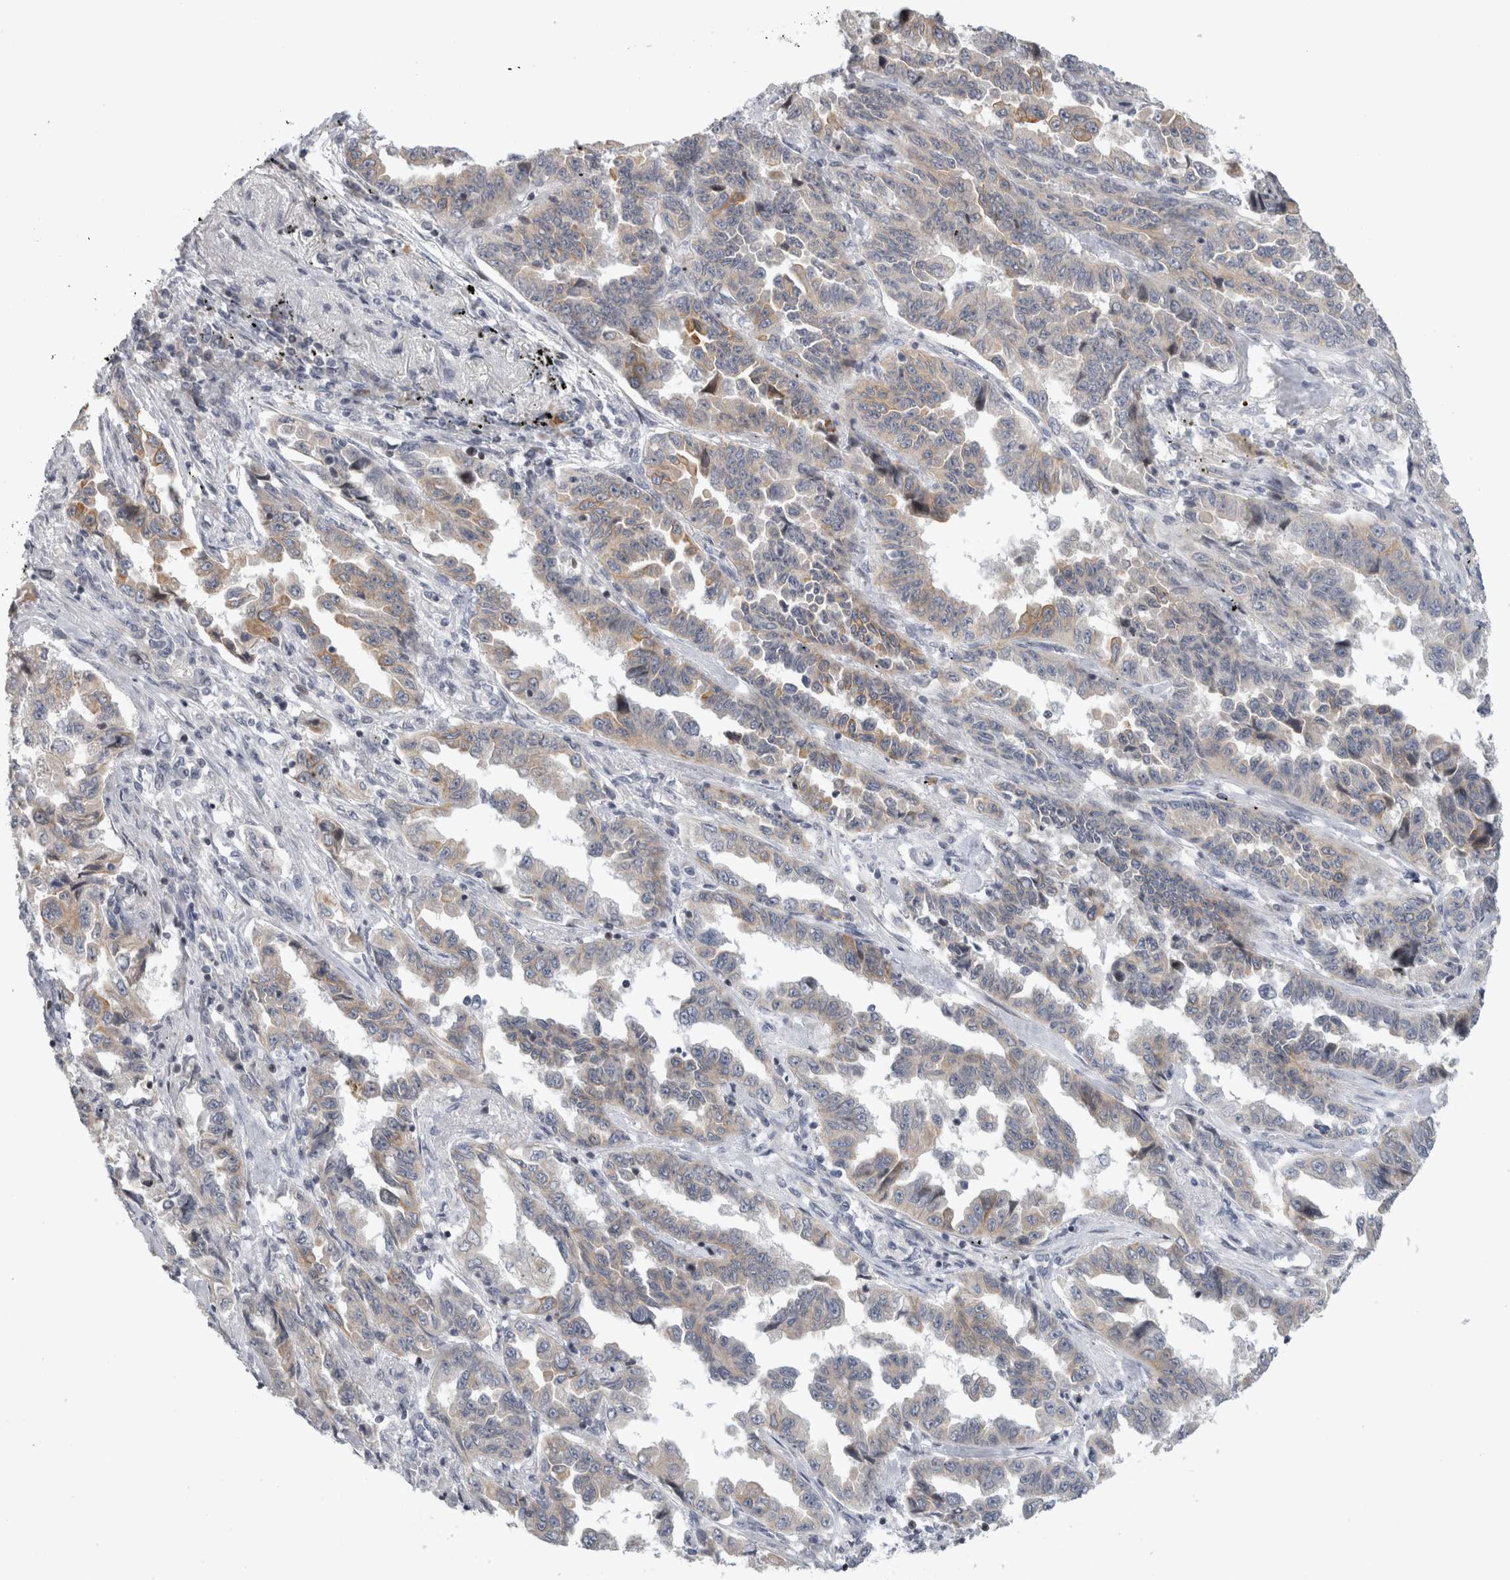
{"staining": {"intensity": "weak", "quantity": "<25%", "location": "cytoplasmic/membranous"}, "tissue": "lung cancer", "cell_type": "Tumor cells", "image_type": "cancer", "snomed": [{"axis": "morphology", "description": "Adenocarcinoma, NOS"}, {"axis": "topography", "description": "Lung"}], "caption": "The histopathology image shows no staining of tumor cells in lung cancer (adenocarcinoma).", "gene": "UTP25", "patient": {"sex": "female", "age": 51}}